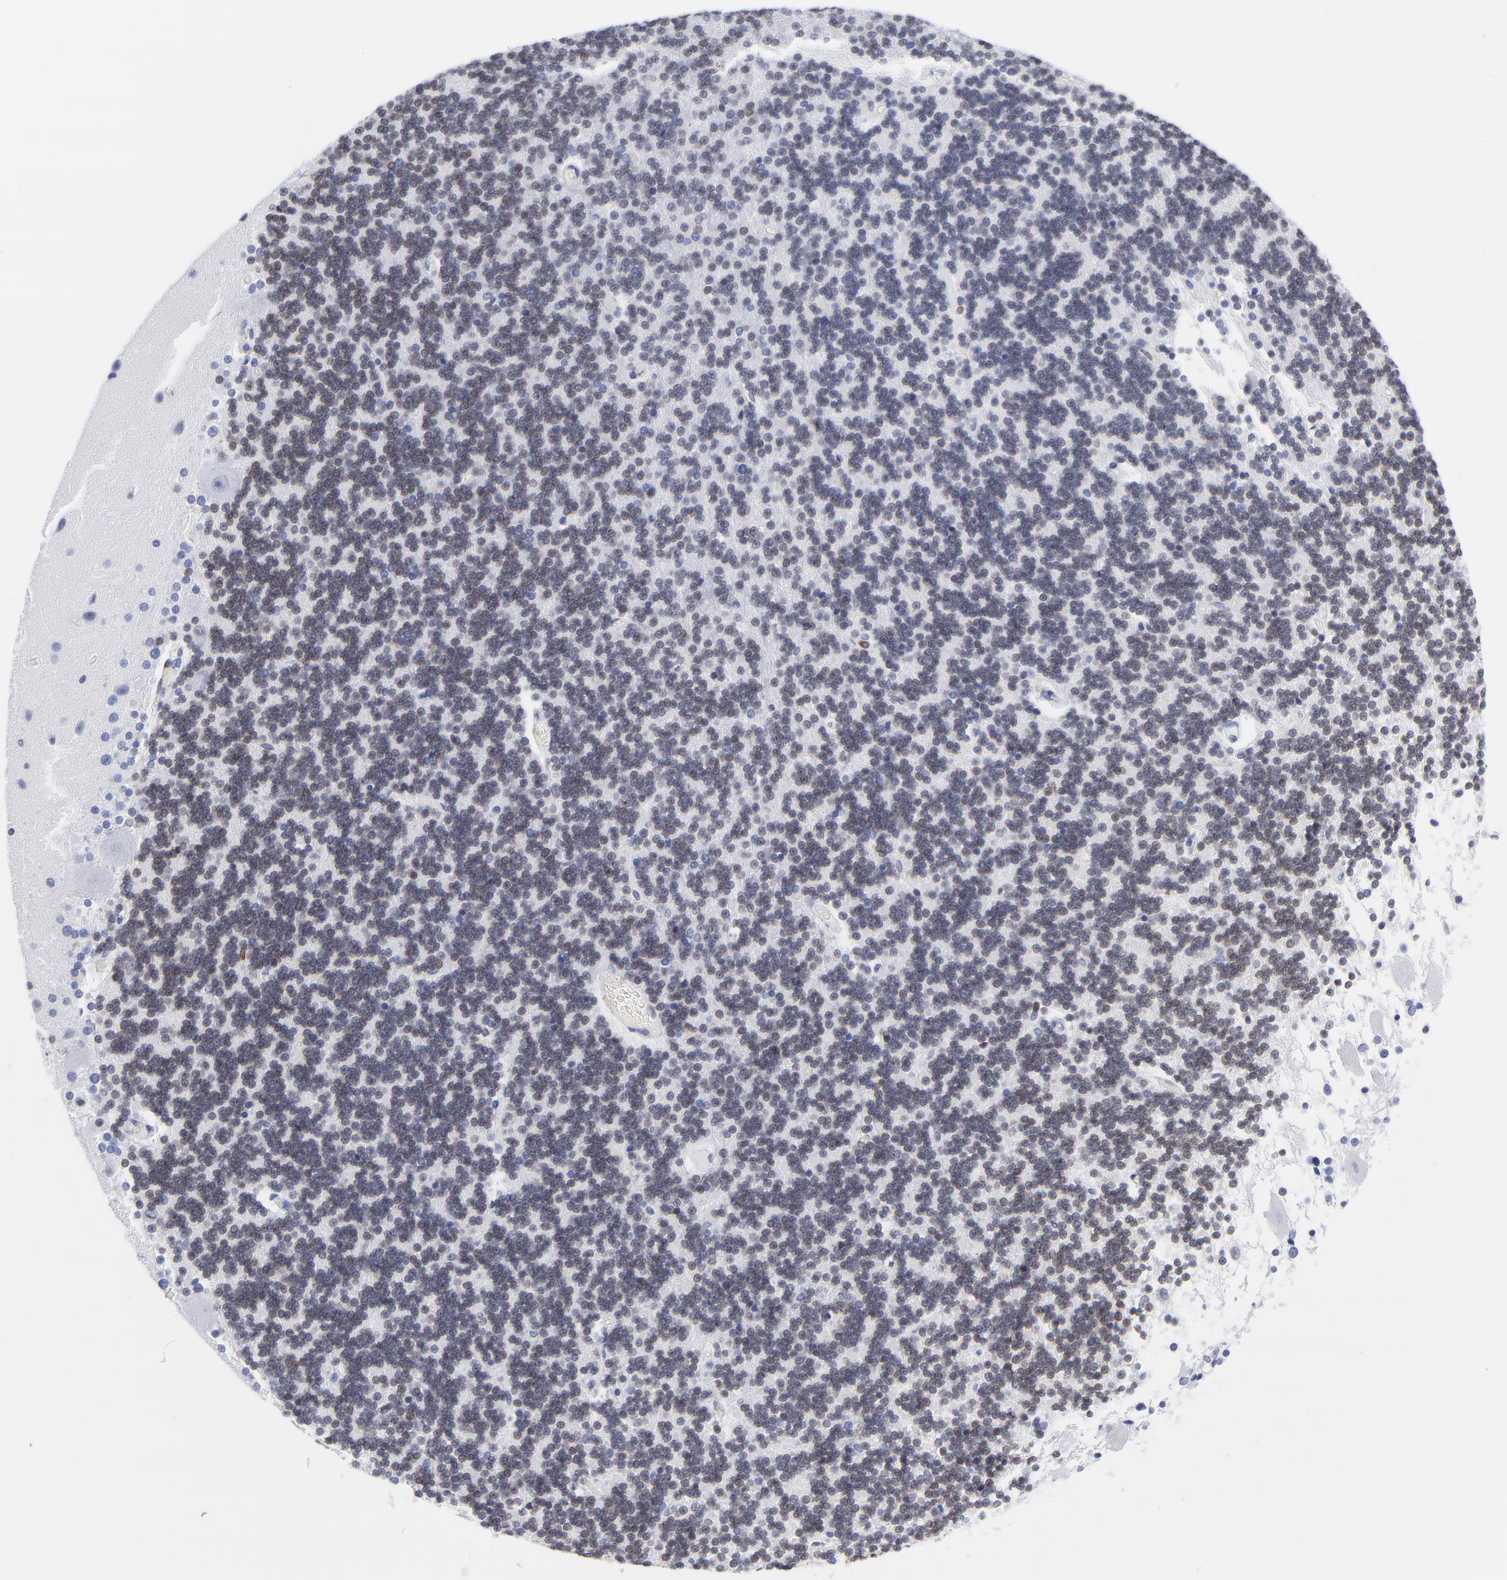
{"staining": {"intensity": "moderate", "quantity": ">75%", "location": "cytoplasmic/membranous,nuclear"}, "tissue": "cerebellum", "cell_type": "Cells in granular layer", "image_type": "normal", "snomed": [{"axis": "morphology", "description": "Normal tissue, NOS"}, {"axis": "topography", "description": "Cerebellum"}], "caption": "Immunohistochemical staining of normal cerebellum demonstrates >75% levels of moderate cytoplasmic/membranous,nuclear protein expression in approximately >75% of cells in granular layer. The staining is performed using DAB (3,3'-diaminobenzidine) brown chromogen to label protein expression. The nuclei are counter-stained blue using hematoxylin.", "gene": "THAP7", "patient": {"sex": "female", "age": 54}}